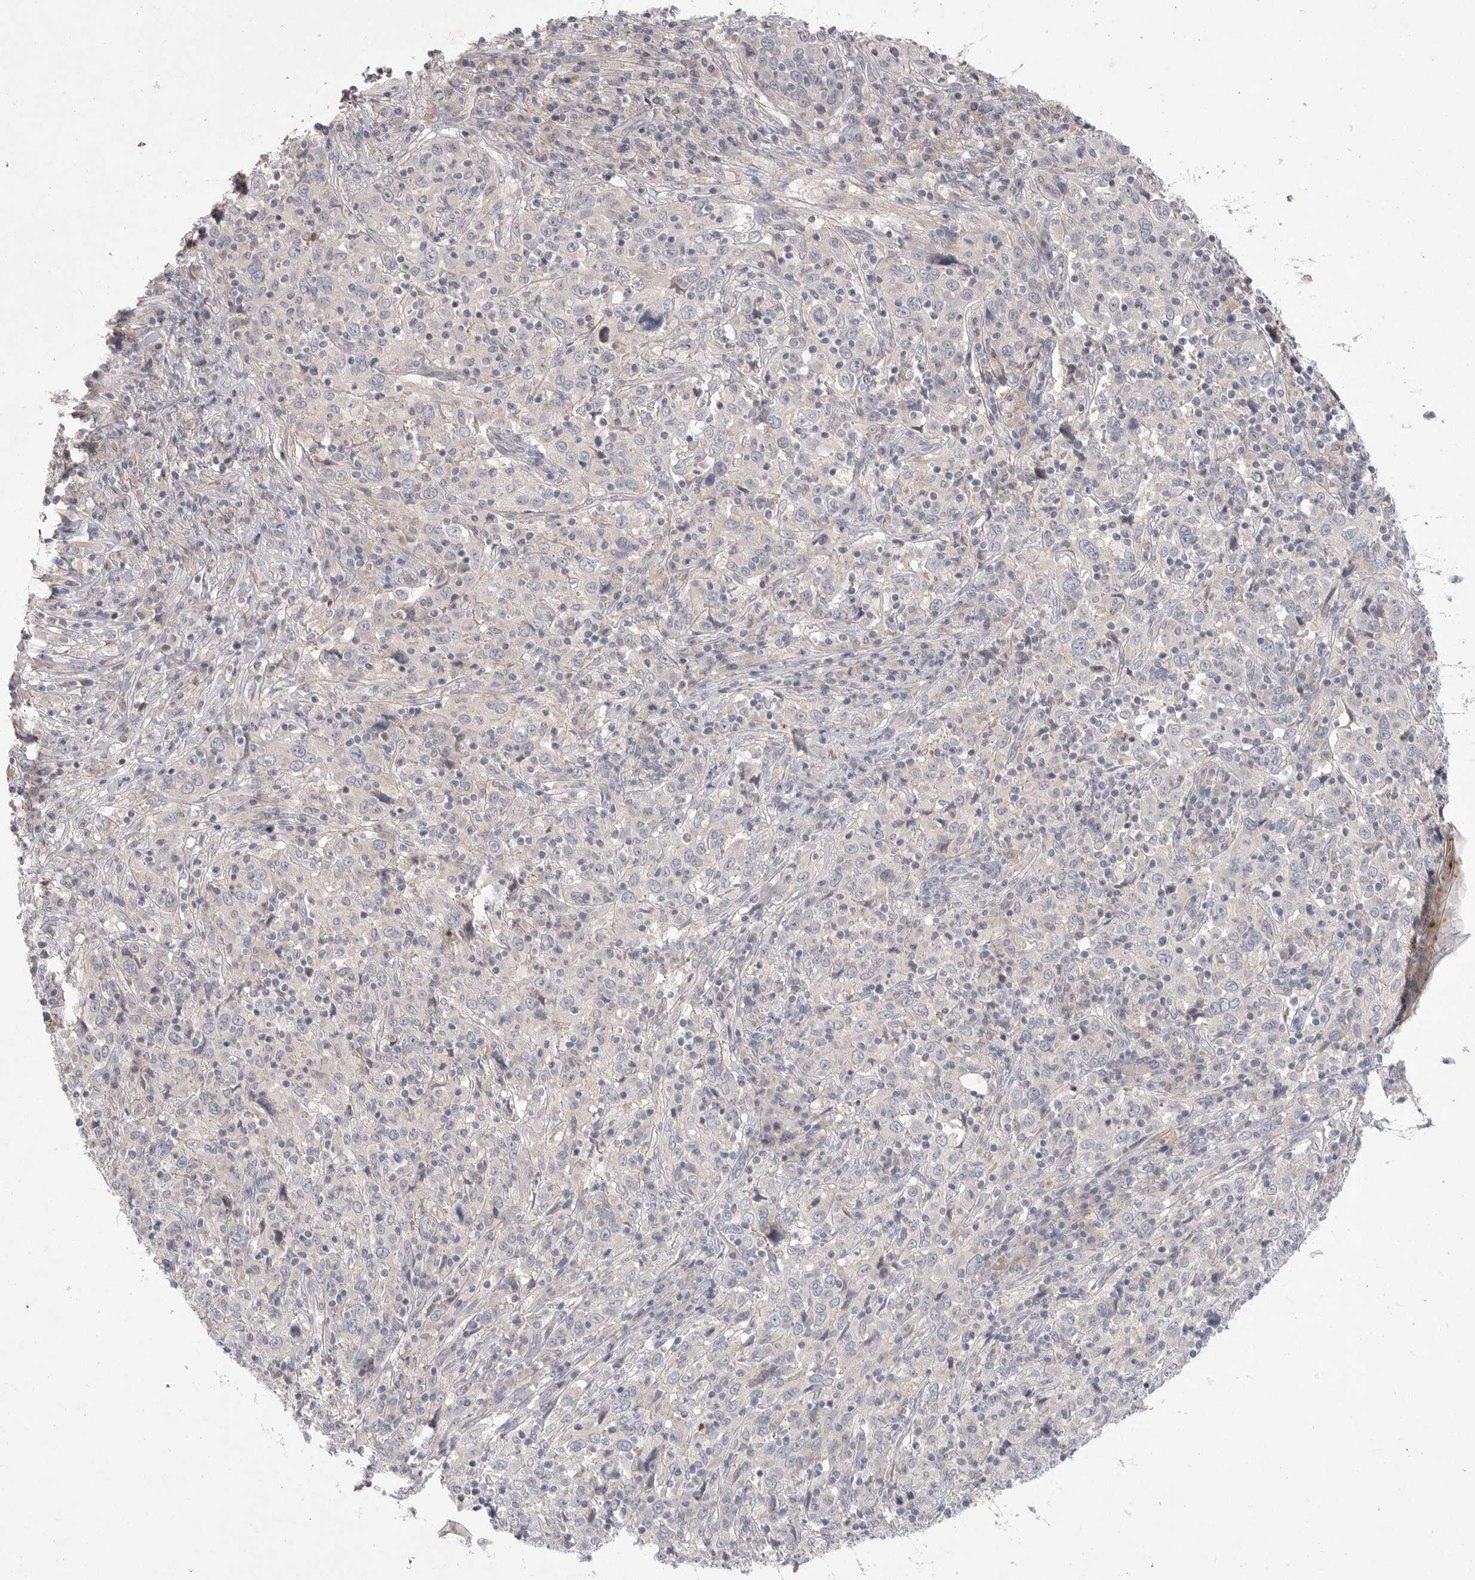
{"staining": {"intensity": "negative", "quantity": "none", "location": "none"}, "tissue": "cervical cancer", "cell_type": "Tumor cells", "image_type": "cancer", "snomed": [{"axis": "morphology", "description": "Squamous cell carcinoma, NOS"}, {"axis": "topography", "description": "Cervix"}], "caption": "Cervical cancer (squamous cell carcinoma) stained for a protein using IHC displays no staining tumor cells.", "gene": "ITGAD", "patient": {"sex": "female", "age": 46}}